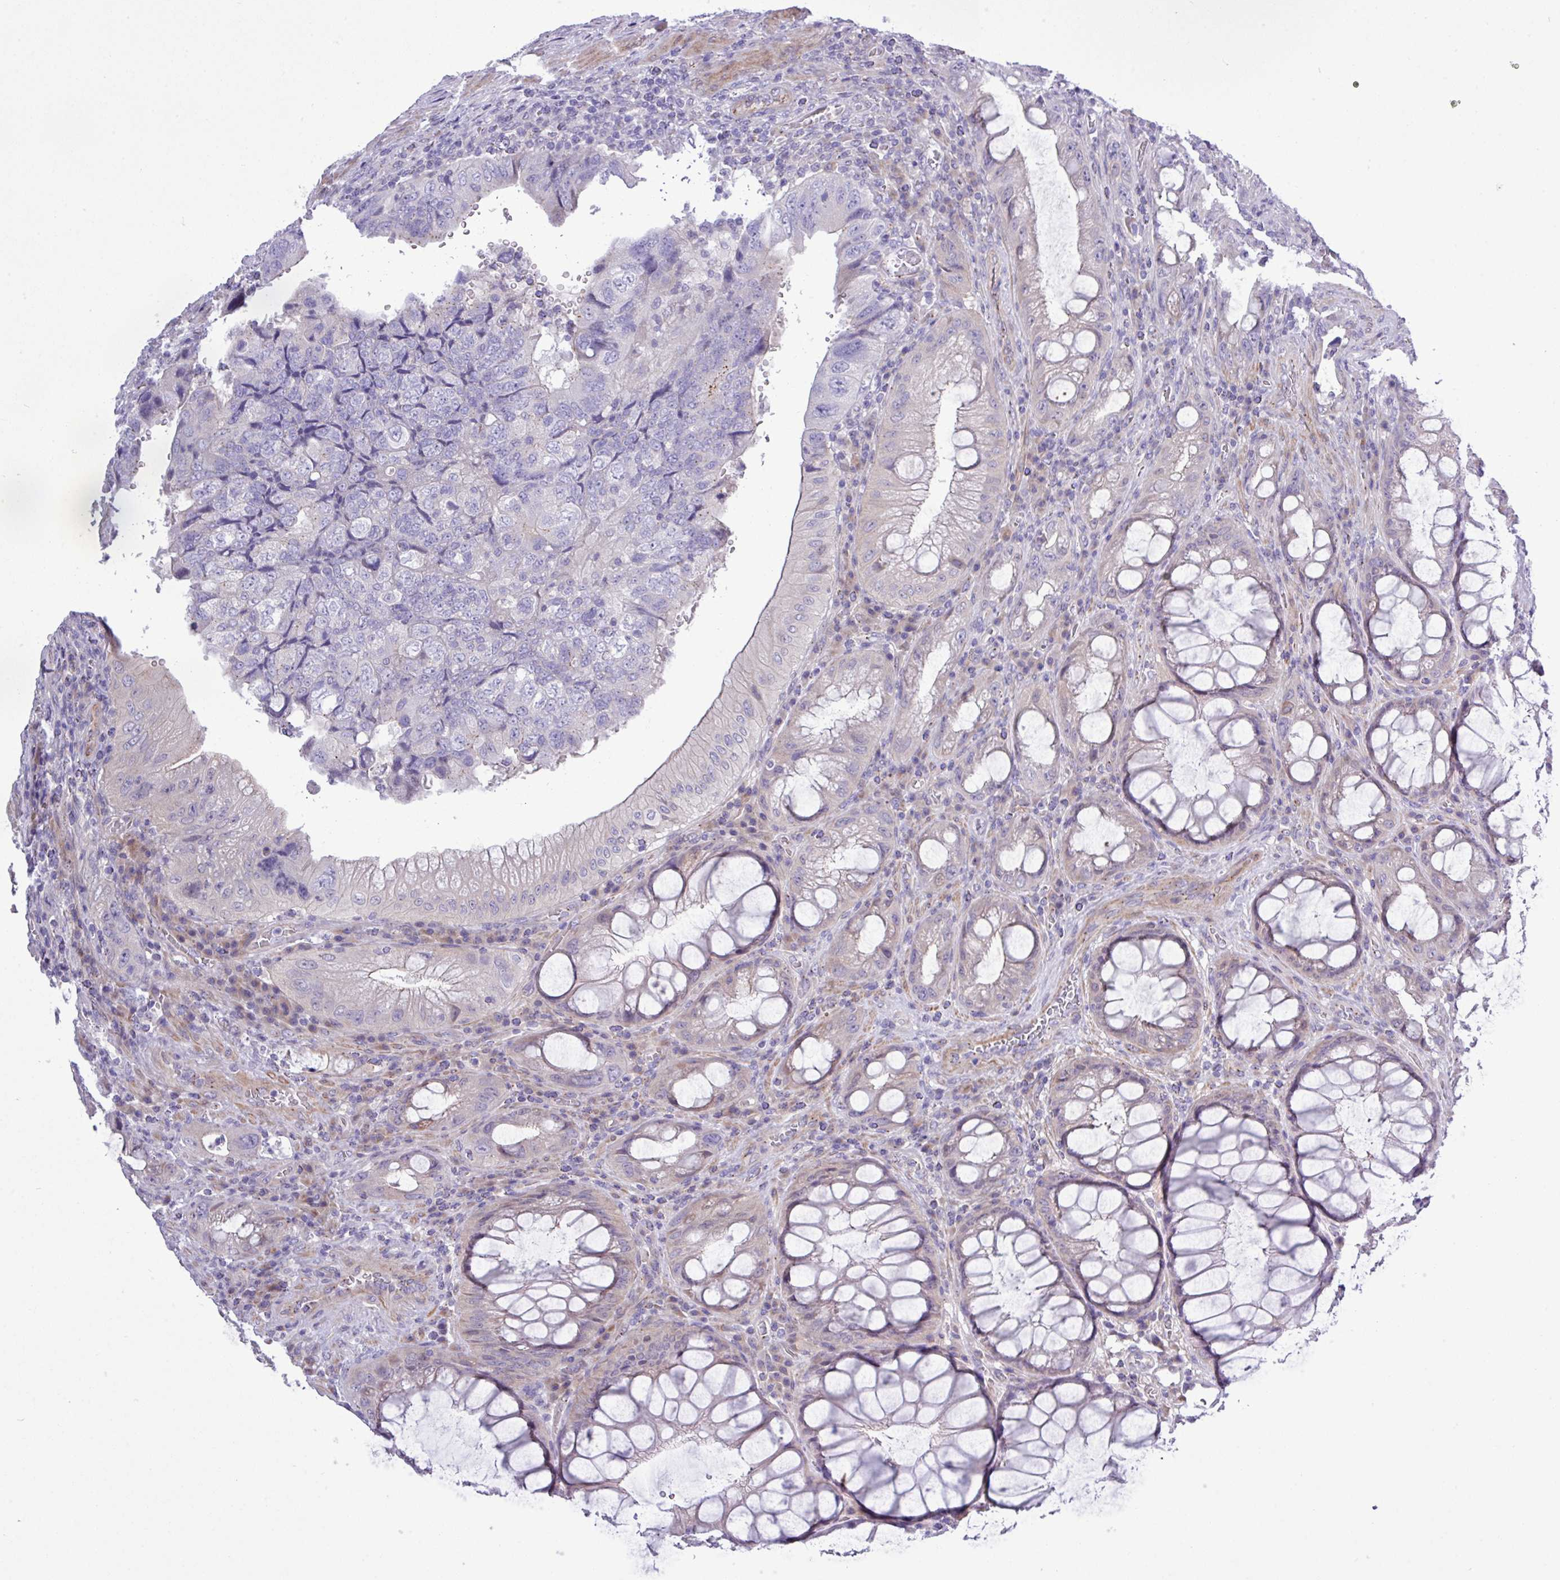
{"staining": {"intensity": "negative", "quantity": "none", "location": "none"}, "tissue": "colorectal cancer", "cell_type": "Tumor cells", "image_type": "cancer", "snomed": [{"axis": "morphology", "description": "Adenocarcinoma, NOS"}, {"axis": "topography", "description": "Rectum"}], "caption": "Histopathology image shows no significant protein positivity in tumor cells of adenocarcinoma (colorectal).", "gene": "SPINK8", "patient": {"sex": "male", "age": 63}}